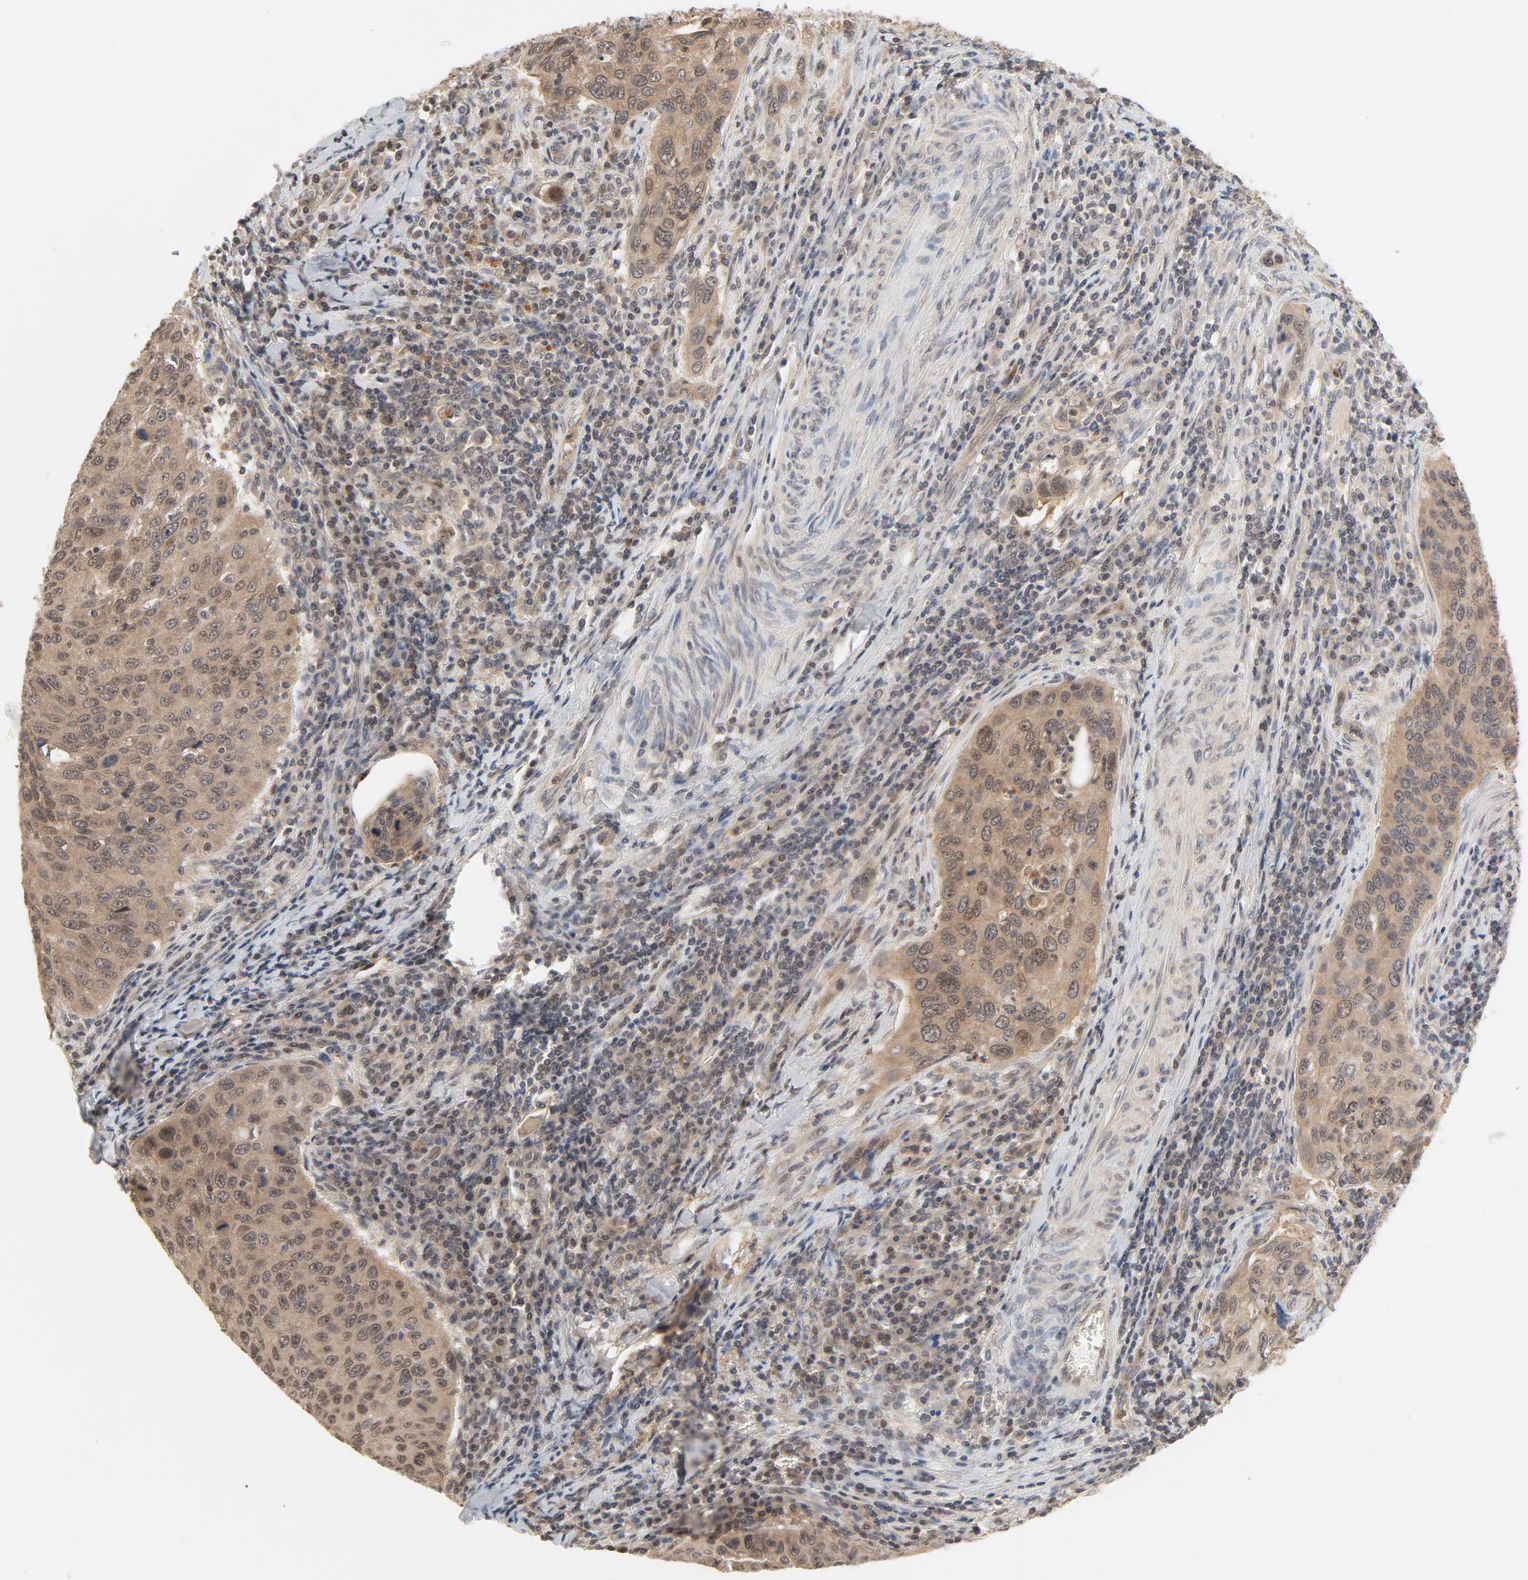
{"staining": {"intensity": "moderate", "quantity": "25%-75%", "location": "cytoplasmic/membranous,nuclear"}, "tissue": "cervical cancer", "cell_type": "Tumor cells", "image_type": "cancer", "snomed": [{"axis": "morphology", "description": "Squamous cell carcinoma, NOS"}, {"axis": "topography", "description": "Cervix"}], "caption": "Cervical cancer (squamous cell carcinoma) tissue reveals moderate cytoplasmic/membranous and nuclear staining in approximately 25%-75% of tumor cells, visualized by immunohistochemistry. The protein is stained brown, and the nuclei are stained in blue (DAB (3,3'-diaminobenzidine) IHC with brightfield microscopy, high magnification).", "gene": "NEDD8", "patient": {"sex": "female", "age": 53}}